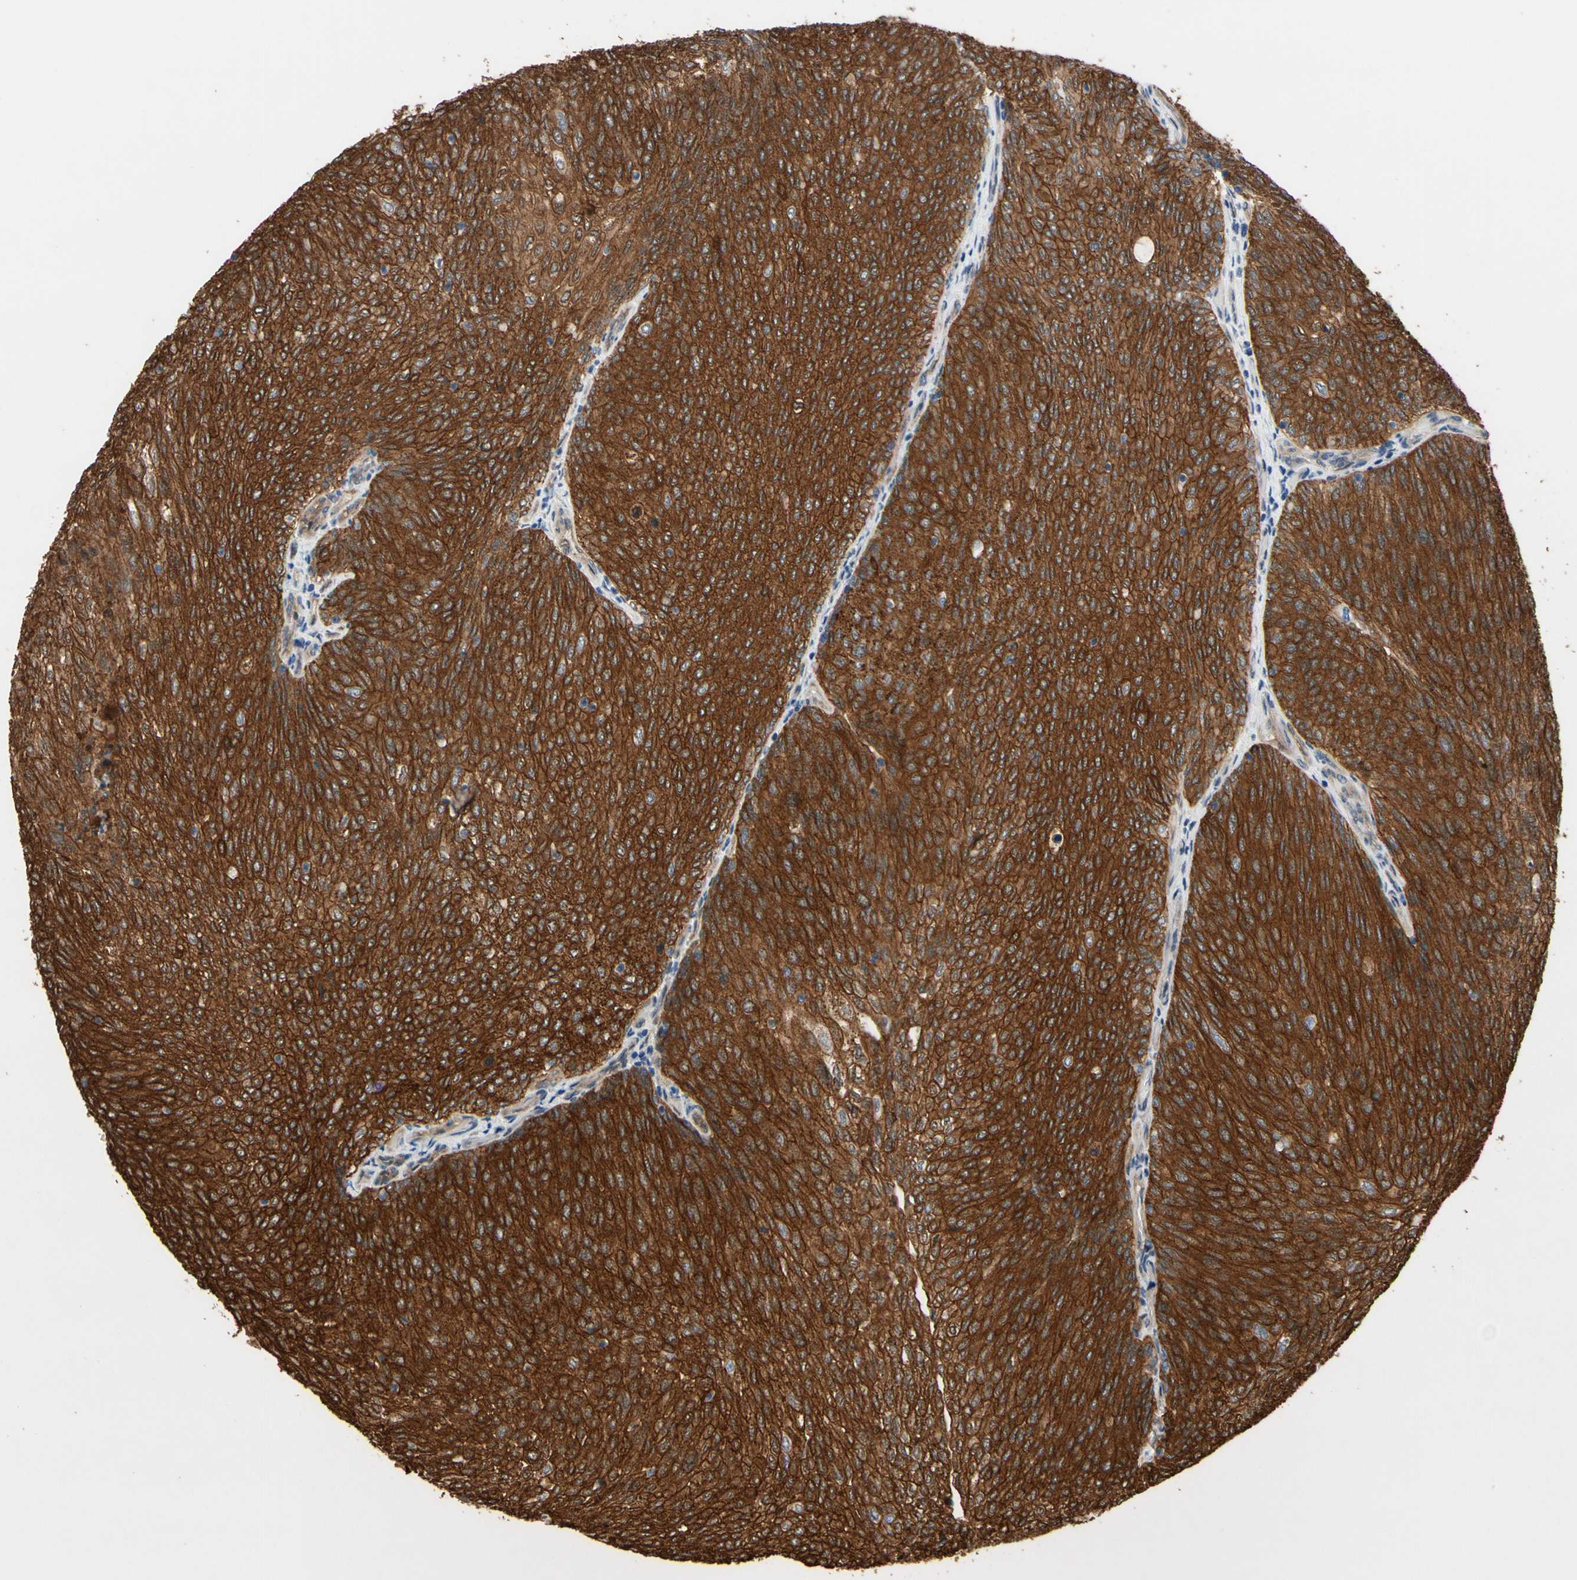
{"staining": {"intensity": "strong", "quantity": ">75%", "location": "cytoplasmic/membranous"}, "tissue": "urothelial cancer", "cell_type": "Tumor cells", "image_type": "cancer", "snomed": [{"axis": "morphology", "description": "Urothelial carcinoma, Low grade"}, {"axis": "topography", "description": "Urinary bladder"}], "caption": "A high amount of strong cytoplasmic/membranous staining is appreciated in about >75% of tumor cells in urothelial carcinoma (low-grade) tissue.", "gene": "CTTNBP2", "patient": {"sex": "female", "age": 79}}